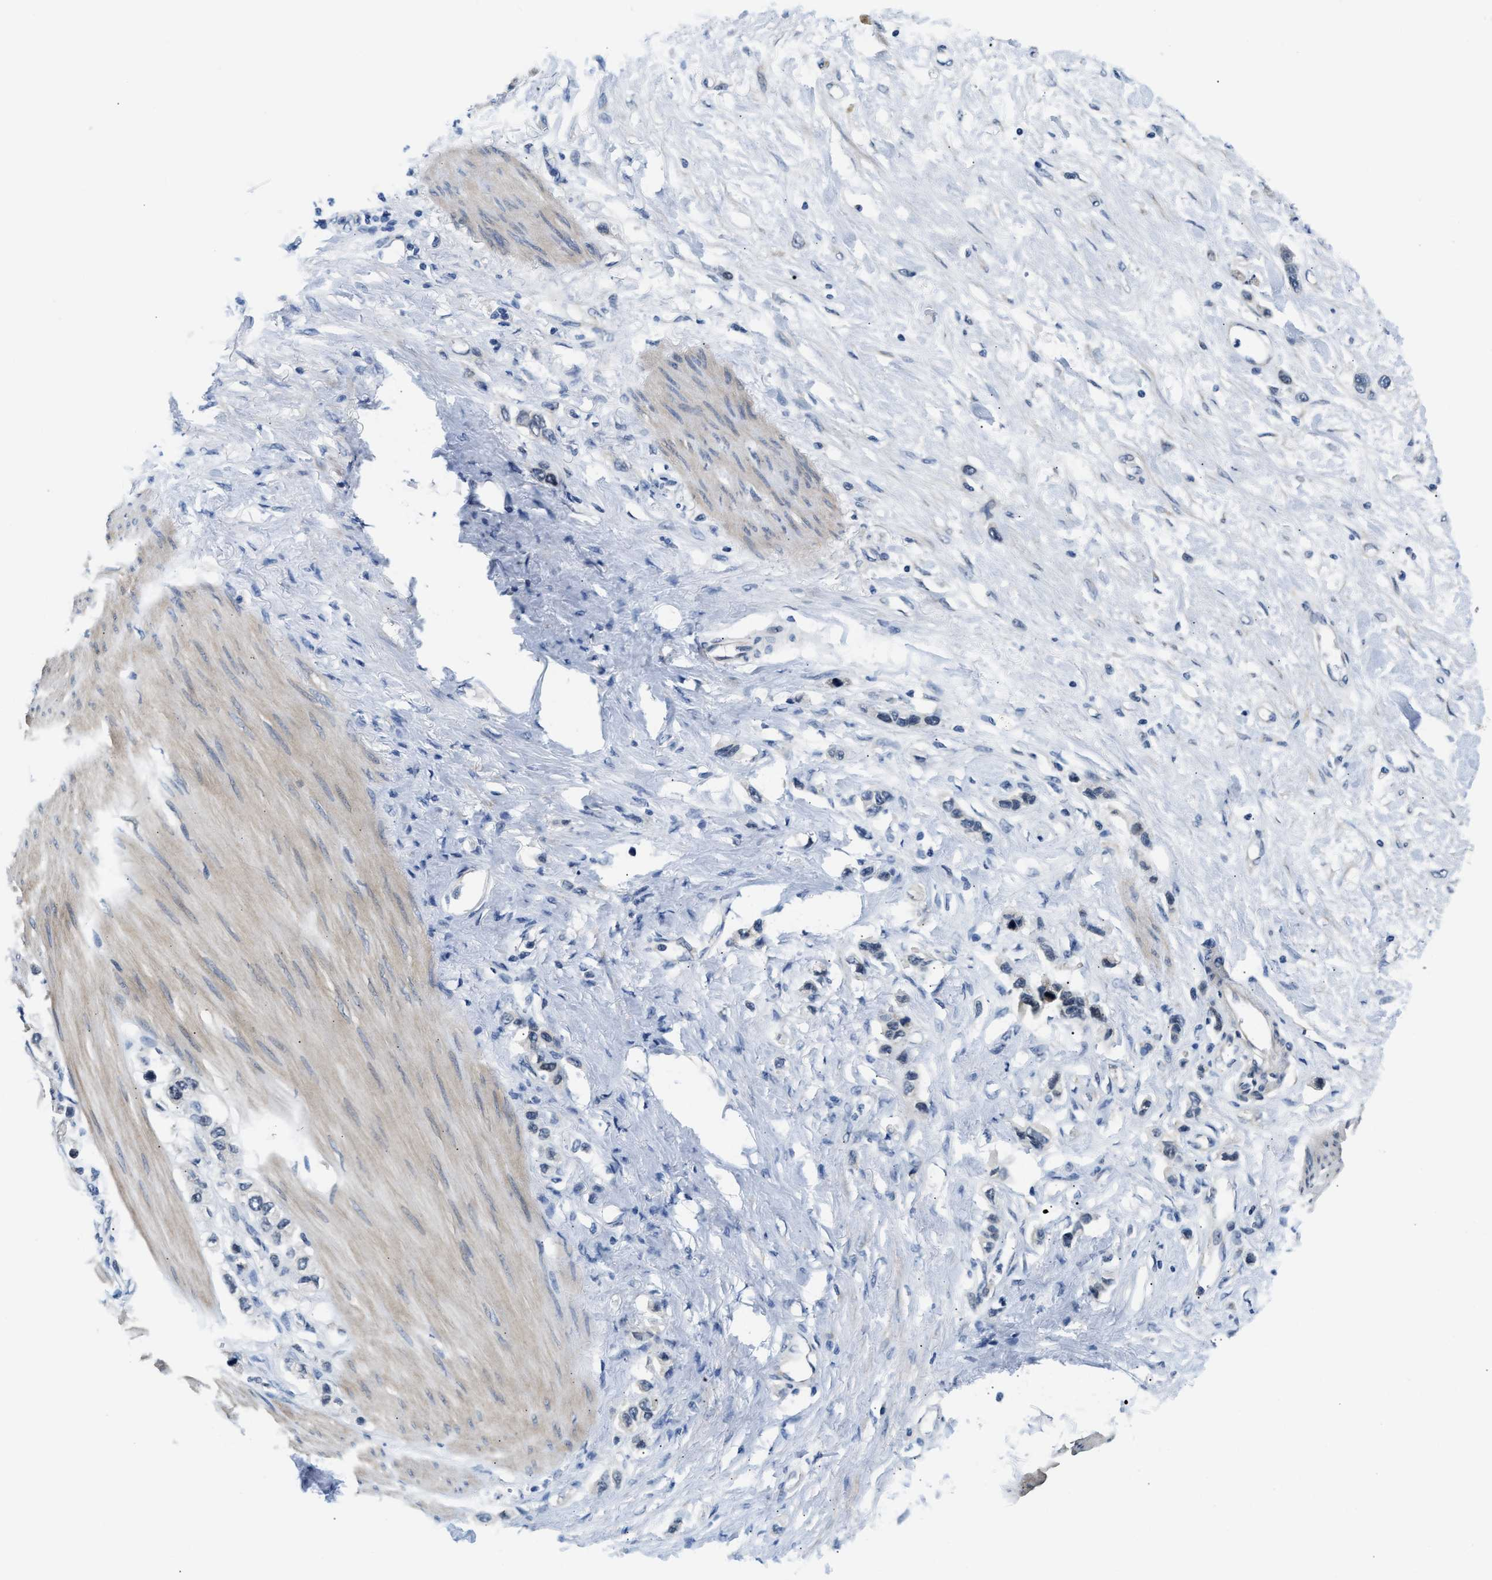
{"staining": {"intensity": "negative", "quantity": "none", "location": "none"}, "tissue": "stomach cancer", "cell_type": "Tumor cells", "image_type": "cancer", "snomed": [{"axis": "morphology", "description": "Adenocarcinoma, NOS"}, {"axis": "topography", "description": "Stomach"}], "caption": "Tumor cells are negative for brown protein staining in stomach adenocarcinoma.", "gene": "CLGN", "patient": {"sex": "female", "age": 65}}